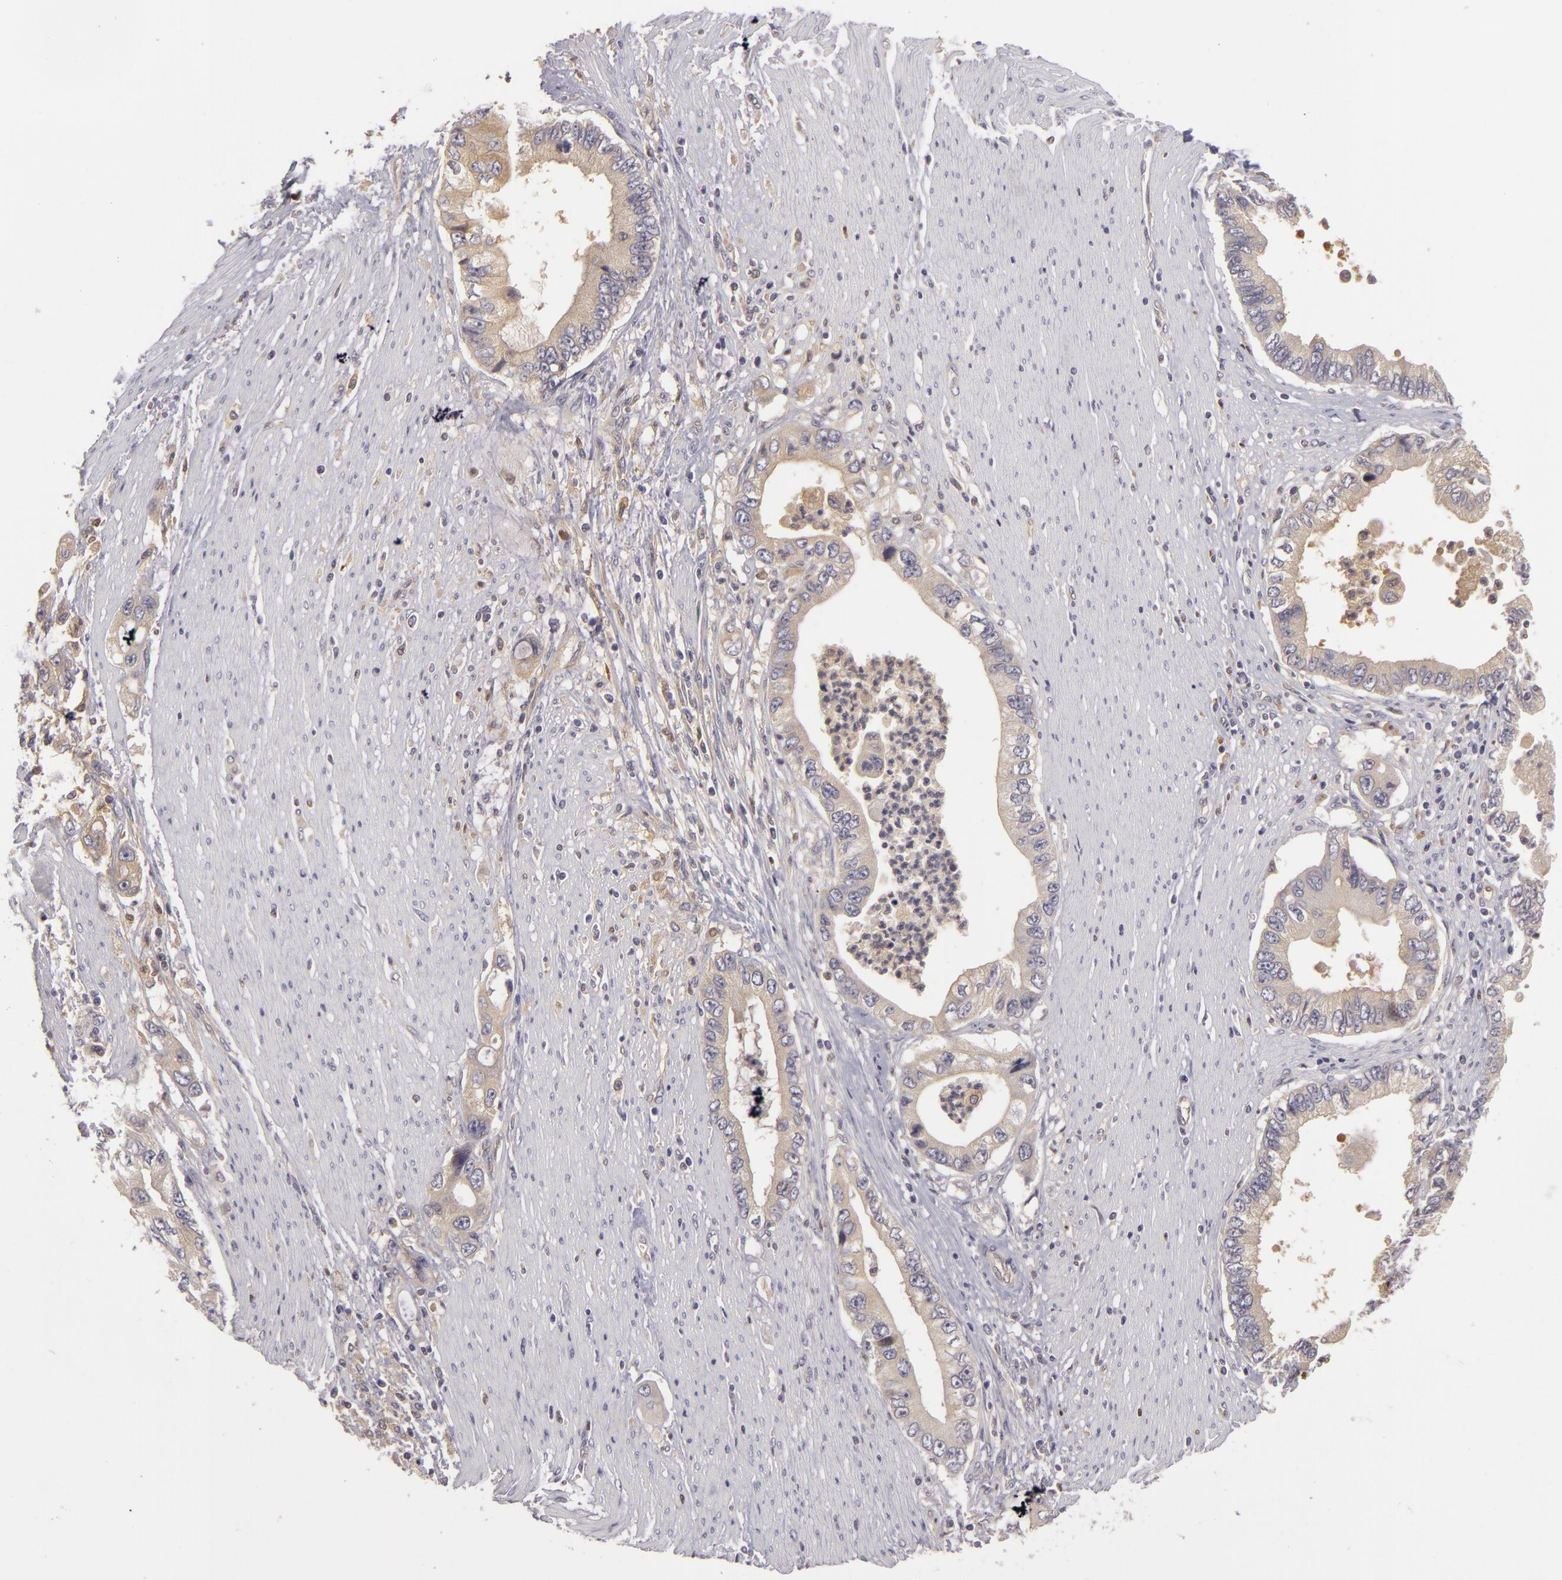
{"staining": {"intensity": "weak", "quantity": ">75%", "location": "cytoplasmic/membranous"}, "tissue": "pancreatic cancer", "cell_type": "Tumor cells", "image_type": "cancer", "snomed": [{"axis": "morphology", "description": "Adenocarcinoma, NOS"}, {"axis": "topography", "description": "Pancreas"}, {"axis": "topography", "description": "Stomach, upper"}], "caption": "Weak cytoplasmic/membranous protein staining is appreciated in approximately >75% of tumor cells in adenocarcinoma (pancreatic).", "gene": "ZNF229", "patient": {"sex": "male", "age": 77}}